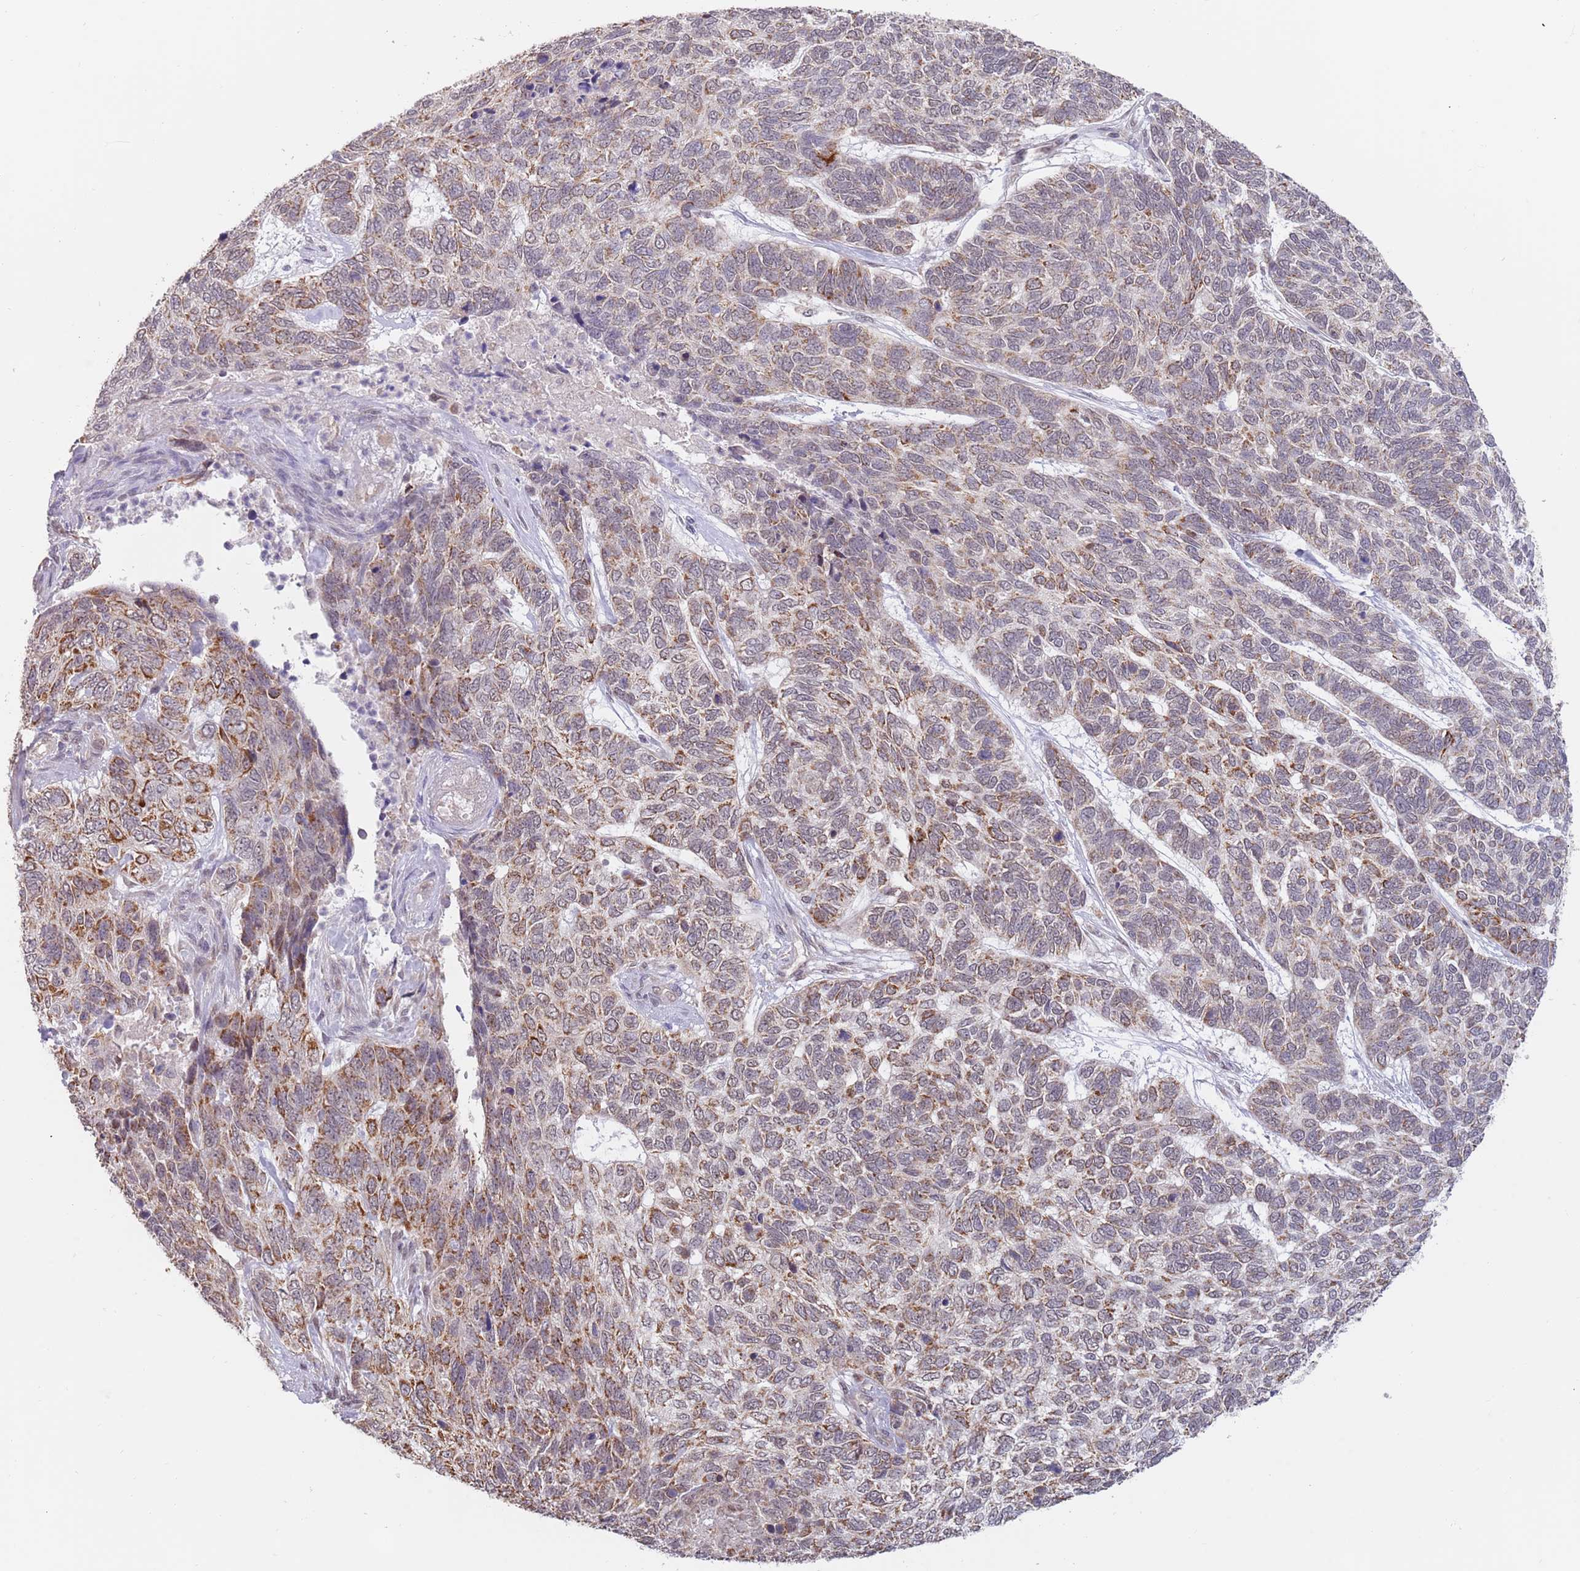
{"staining": {"intensity": "moderate", "quantity": "25%-75%", "location": "cytoplasmic/membranous"}, "tissue": "skin cancer", "cell_type": "Tumor cells", "image_type": "cancer", "snomed": [{"axis": "morphology", "description": "Basal cell carcinoma"}, {"axis": "topography", "description": "Skin"}], "caption": "This micrograph exhibits skin cancer (basal cell carcinoma) stained with immunohistochemistry (IHC) to label a protein in brown. The cytoplasmic/membranous of tumor cells show moderate positivity for the protein. Nuclei are counter-stained blue.", "gene": "UQCC3", "patient": {"sex": "female", "age": 65}}